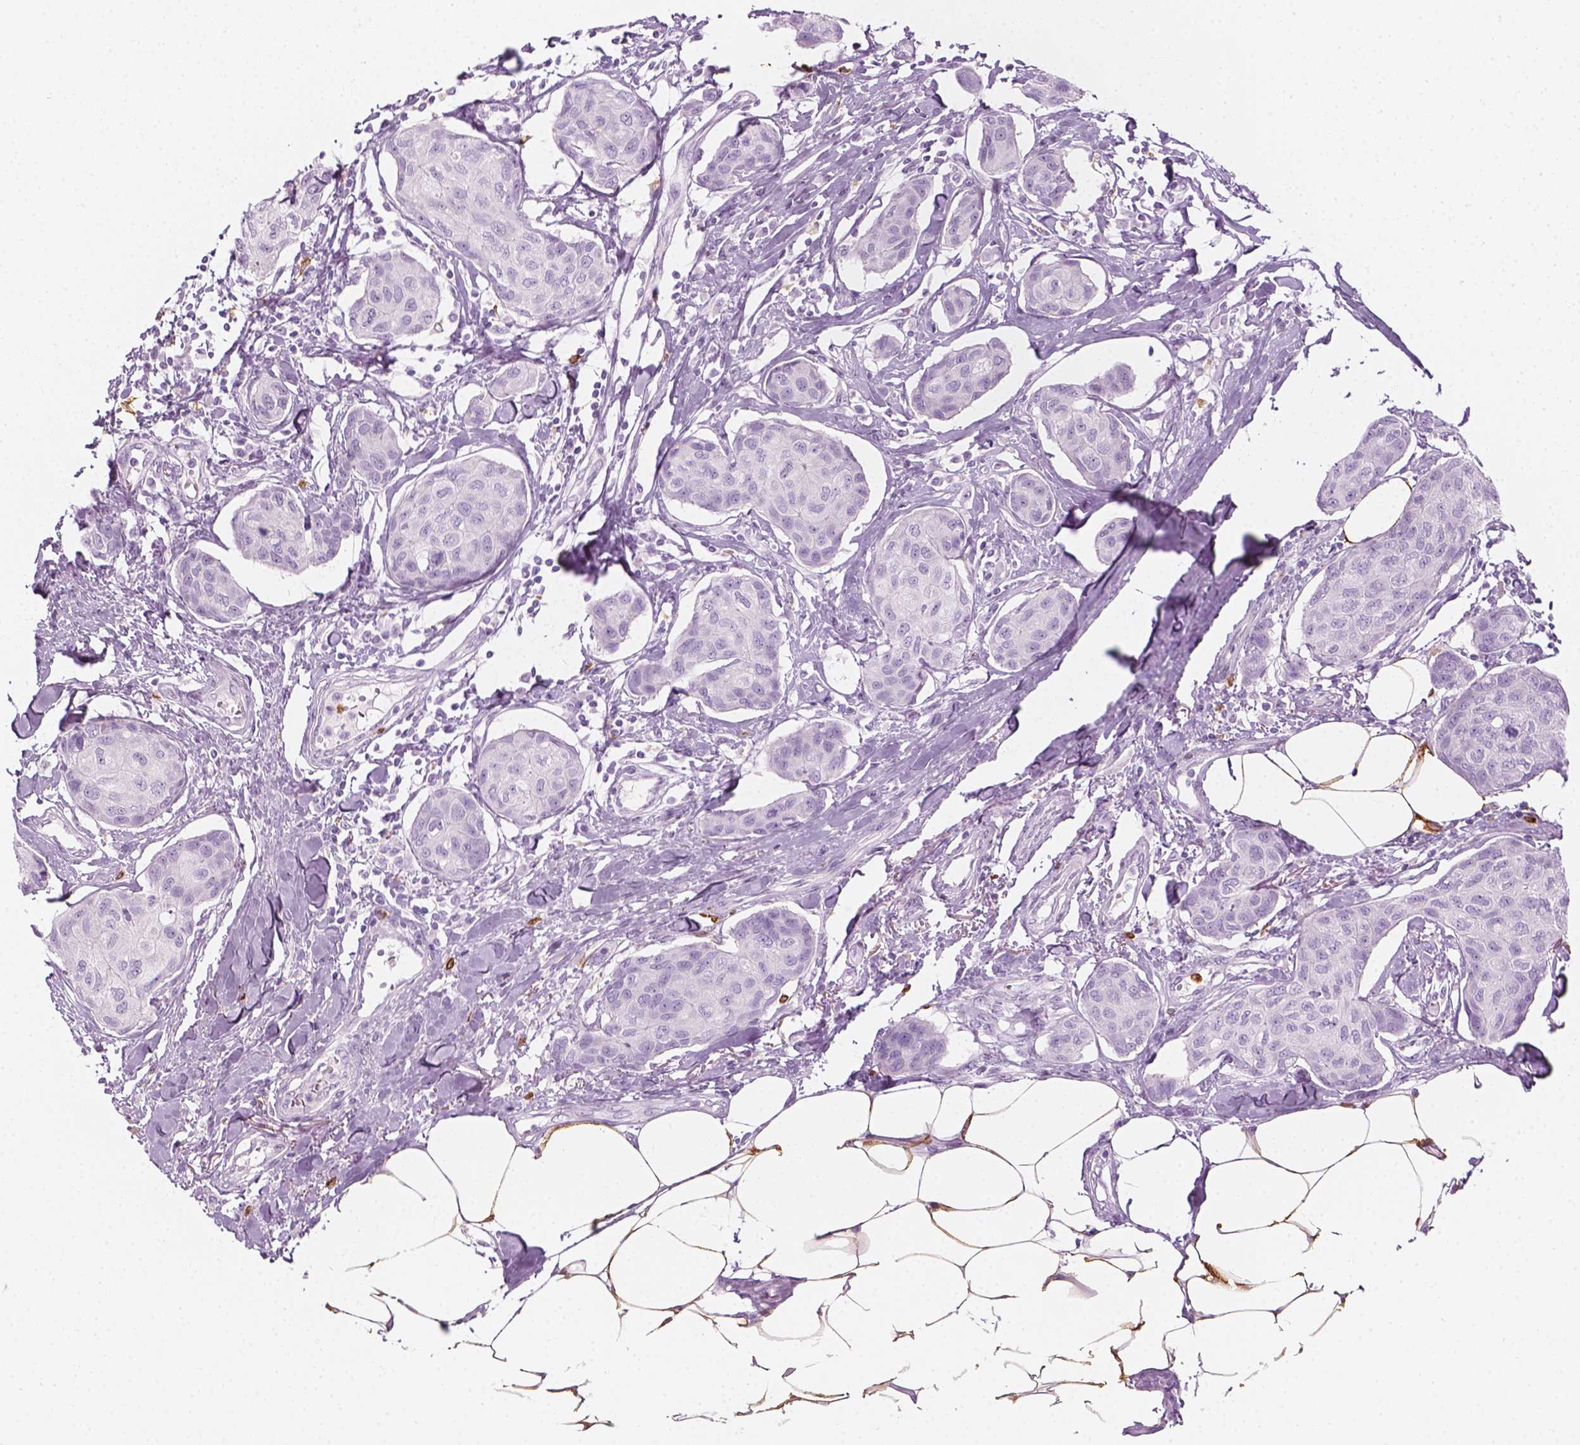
{"staining": {"intensity": "negative", "quantity": "none", "location": "none"}, "tissue": "breast cancer", "cell_type": "Tumor cells", "image_type": "cancer", "snomed": [{"axis": "morphology", "description": "Duct carcinoma"}, {"axis": "topography", "description": "Breast"}], "caption": "This photomicrograph is of breast invasive ductal carcinoma stained with IHC to label a protein in brown with the nuclei are counter-stained blue. There is no expression in tumor cells.", "gene": "CES1", "patient": {"sex": "female", "age": 80}}